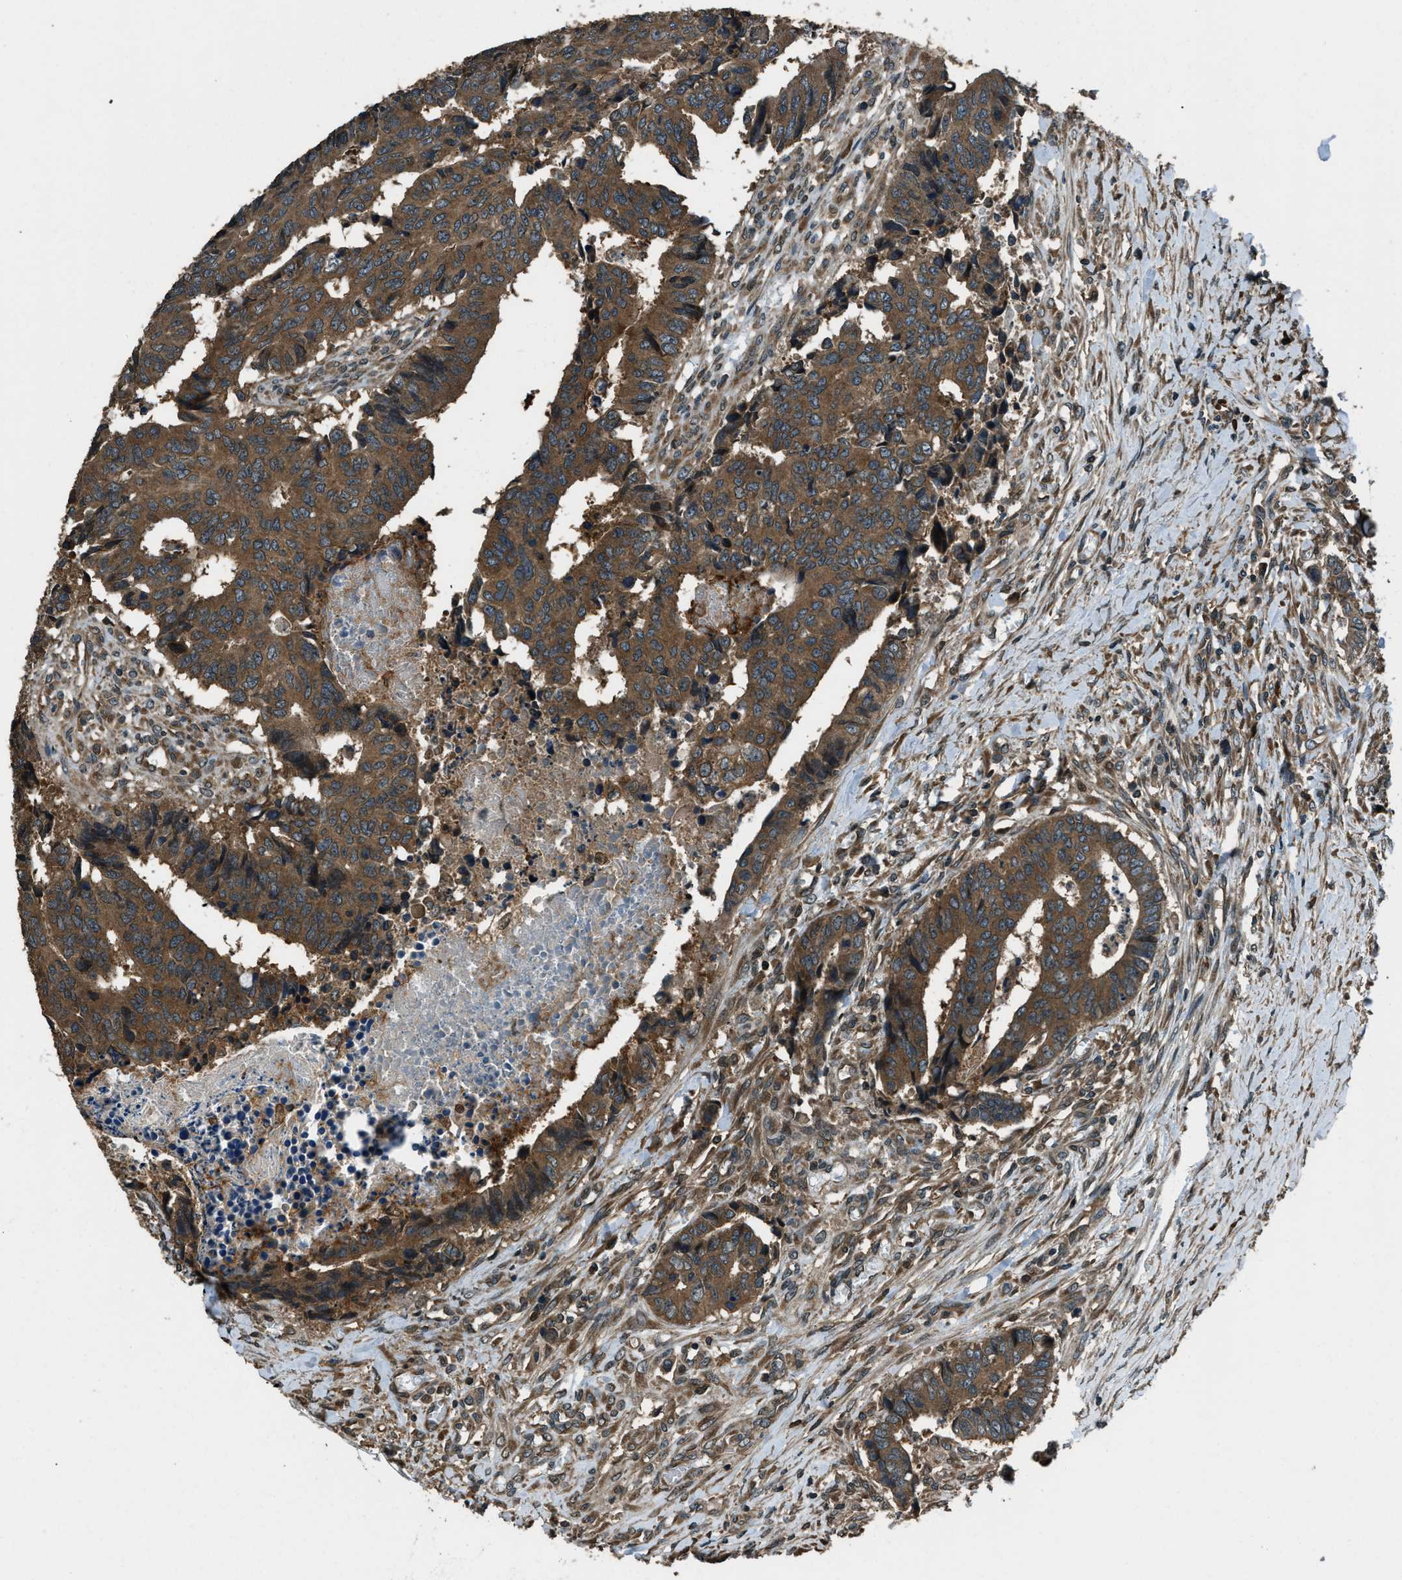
{"staining": {"intensity": "moderate", "quantity": ">75%", "location": "cytoplasmic/membranous"}, "tissue": "colorectal cancer", "cell_type": "Tumor cells", "image_type": "cancer", "snomed": [{"axis": "morphology", "description": "Adenocarcinoma, NOS"}, {"axis": "topography", "description": "Rectum"}], "caption": "Adenocarcinoma (colorectal) was stained to show a protein in brown. There is medium levels of moderate cytoplasmic/membranous positivity in approximately >75% of tumor cells.", "gene": "TRIM4", "patient": {"sex": "male", "age": 84}}